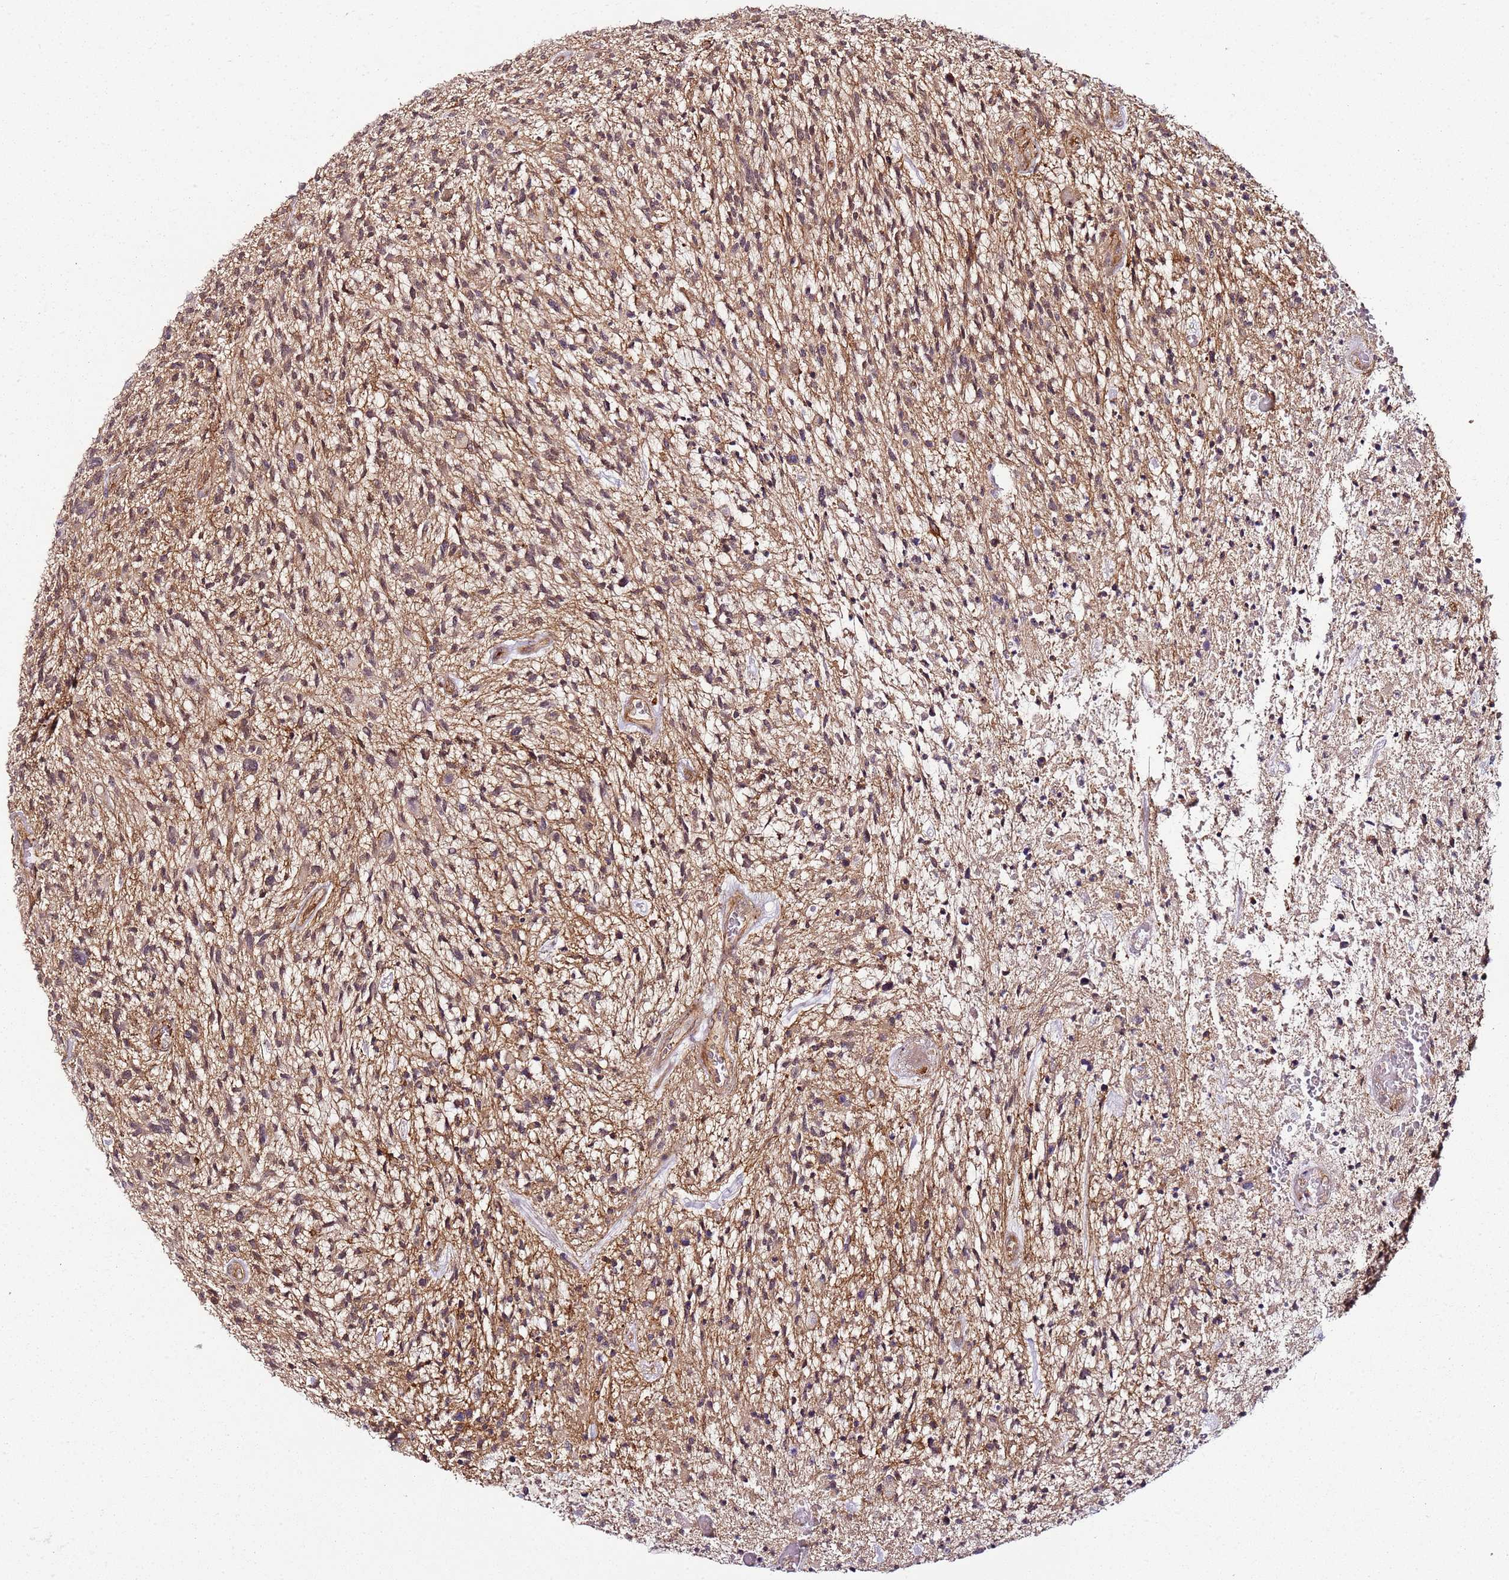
{"staining": {"intensity": "weak", "quantity": ">75%", "location": "cytoplasmic/membranous,nuclear"}, "tissue": "glioma", "cell_type": "Tumor cells", "image_type": "cancer", "snomed": [{"axis": "morphology", "description": "Glioma, malignant, High grade"}, {"axis": "topography", "description": "Brain"}], "caption": "Immunohistochemical staining of human glioma shows low levels of weak cytoplasmic/membranous and nuclear protein expression in approximately >75% of tumor cells.", "gene": "CCNYL1", "patient": {"sex": "male", "age": 47}}